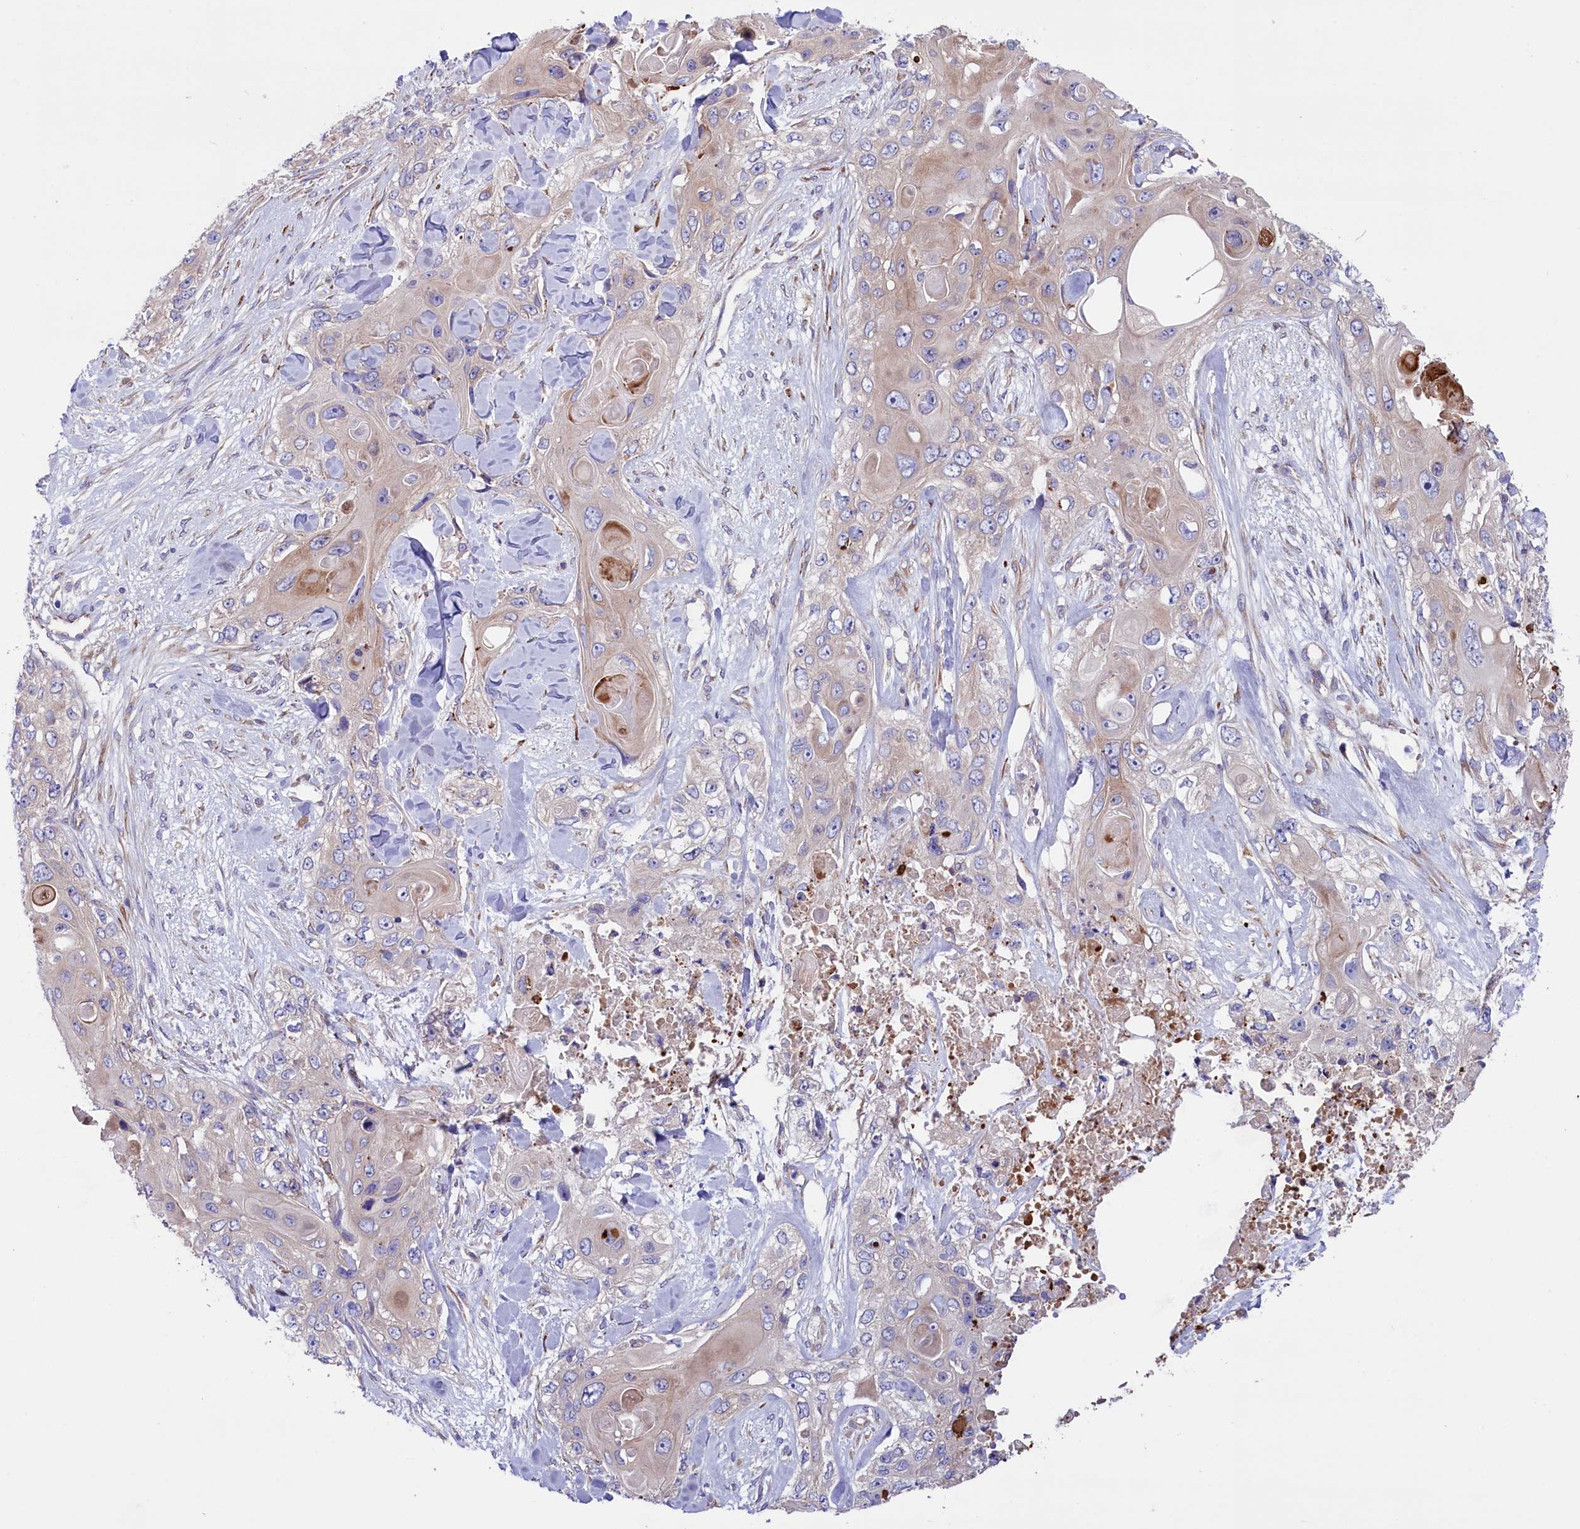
{"staining": {"intensity": "negative", "quantity": "none", "location": "none"}, "tissue": "skin cancer", "cell_type": "Tumor cells", "image_type": "cancer", "snomed": [{"axis": "morphology", "description": "Normal tissue, NOS"}, {"axis": "morphology", "description": "Squamous cell carcinoma, NOS"}, {"axis": "topography", "description": "Skin"}], "caption": "The histopathology image demonstrates no significant expression in tumor cells of skin squamous cell carcinoma.", "gene": "GPR108", "patient": {"sex": "male", "age": 72}}